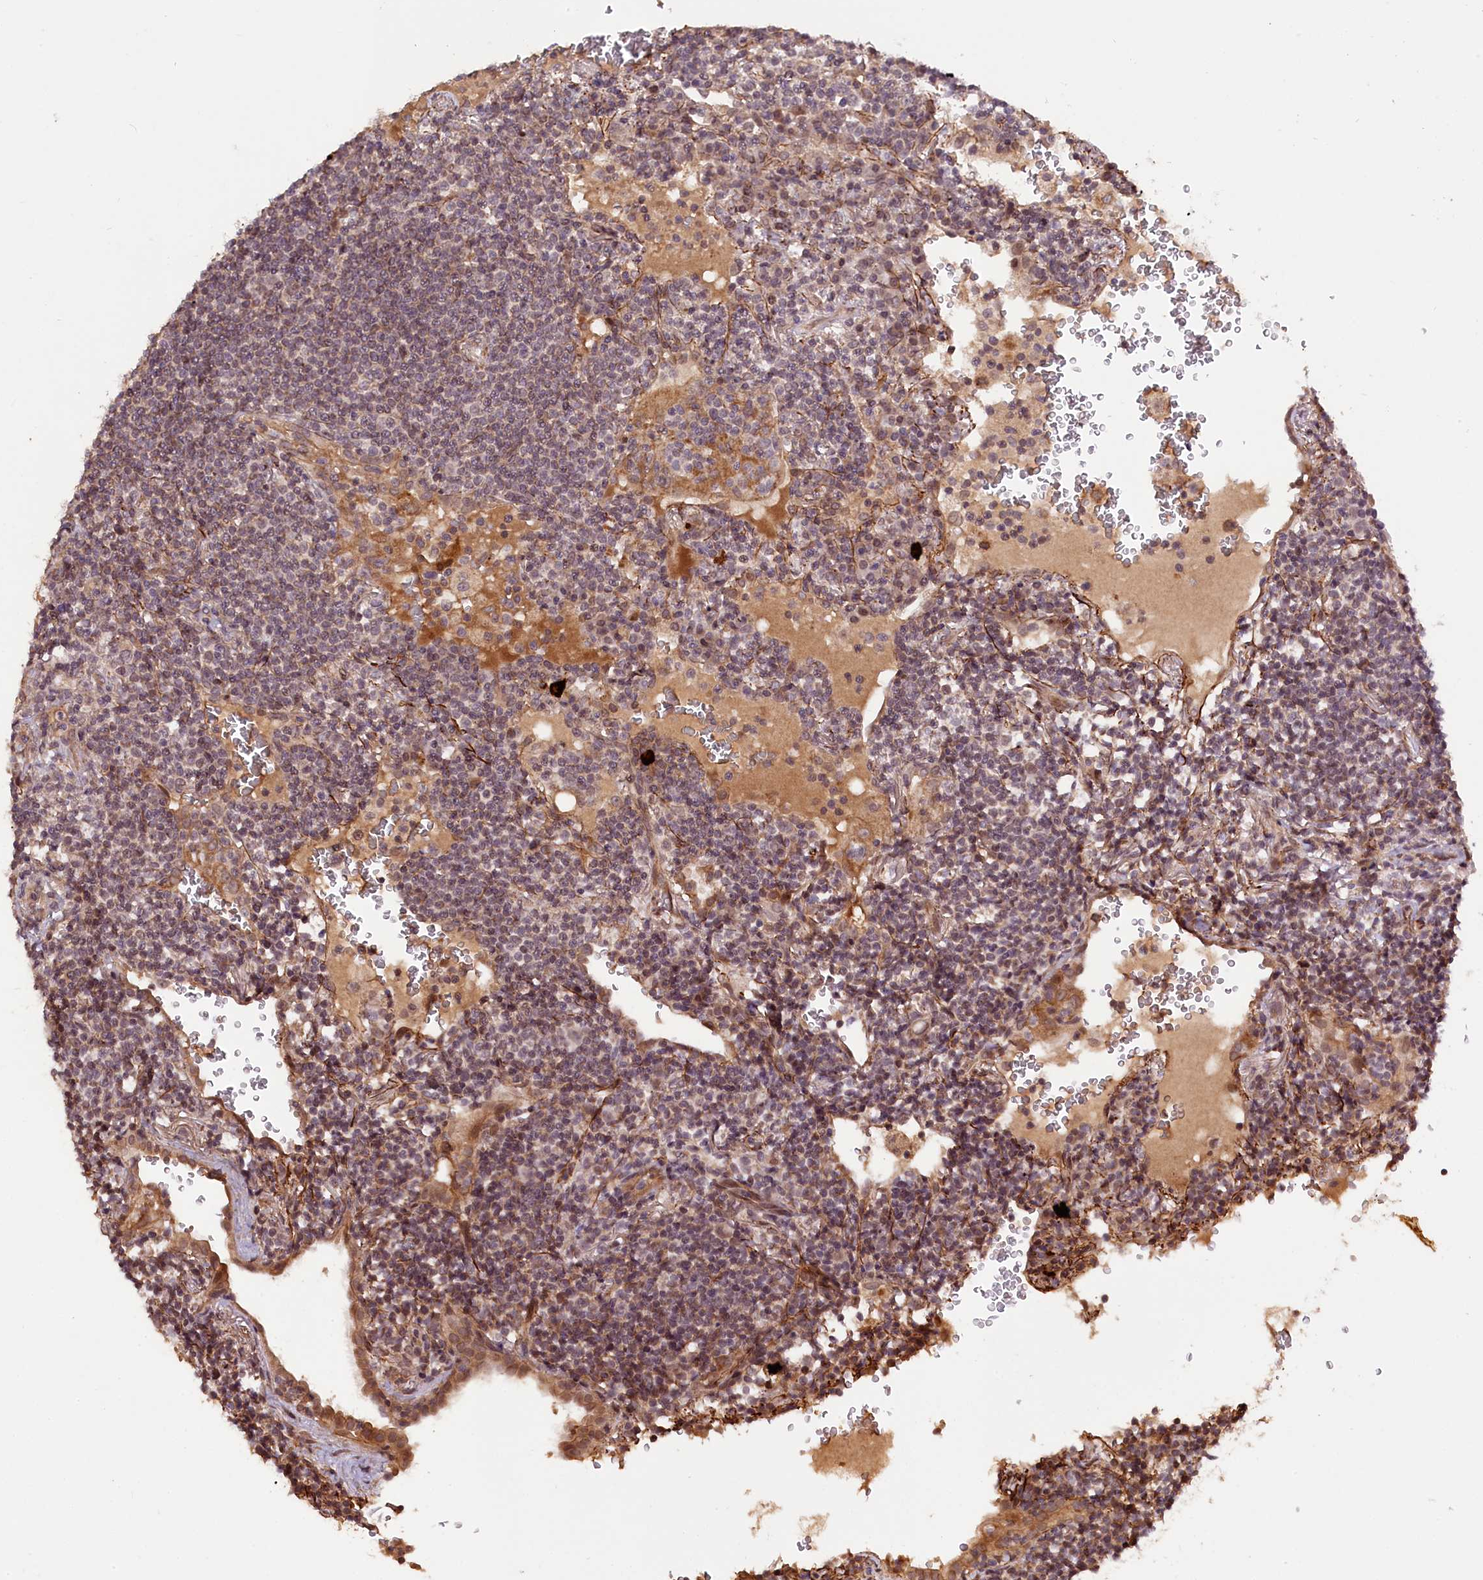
{"staining": {"intensity": "weak", "quantity": "25%-75%", "location": "nuclear"}, "tissue": "lymphoma", "cell_type": "Tumor cells", "image_type": "cancer", "snomed": [{"axis": "morphology", "description": "Malignant lymphoma, non-Hodgkin's type, Low grade"}, {"axis": "topography", "description": "Lung"}], "caption": "A photomicrograph showing weak nuclear expression in about 25%-75% of tumor cells in malignant lymphoma, non-Hodgkin's type (low-grade), as visualized by brown immunohistochemical staining.", "gene": "ZNF480", "patient": {"sex": "female", "age": 71}}